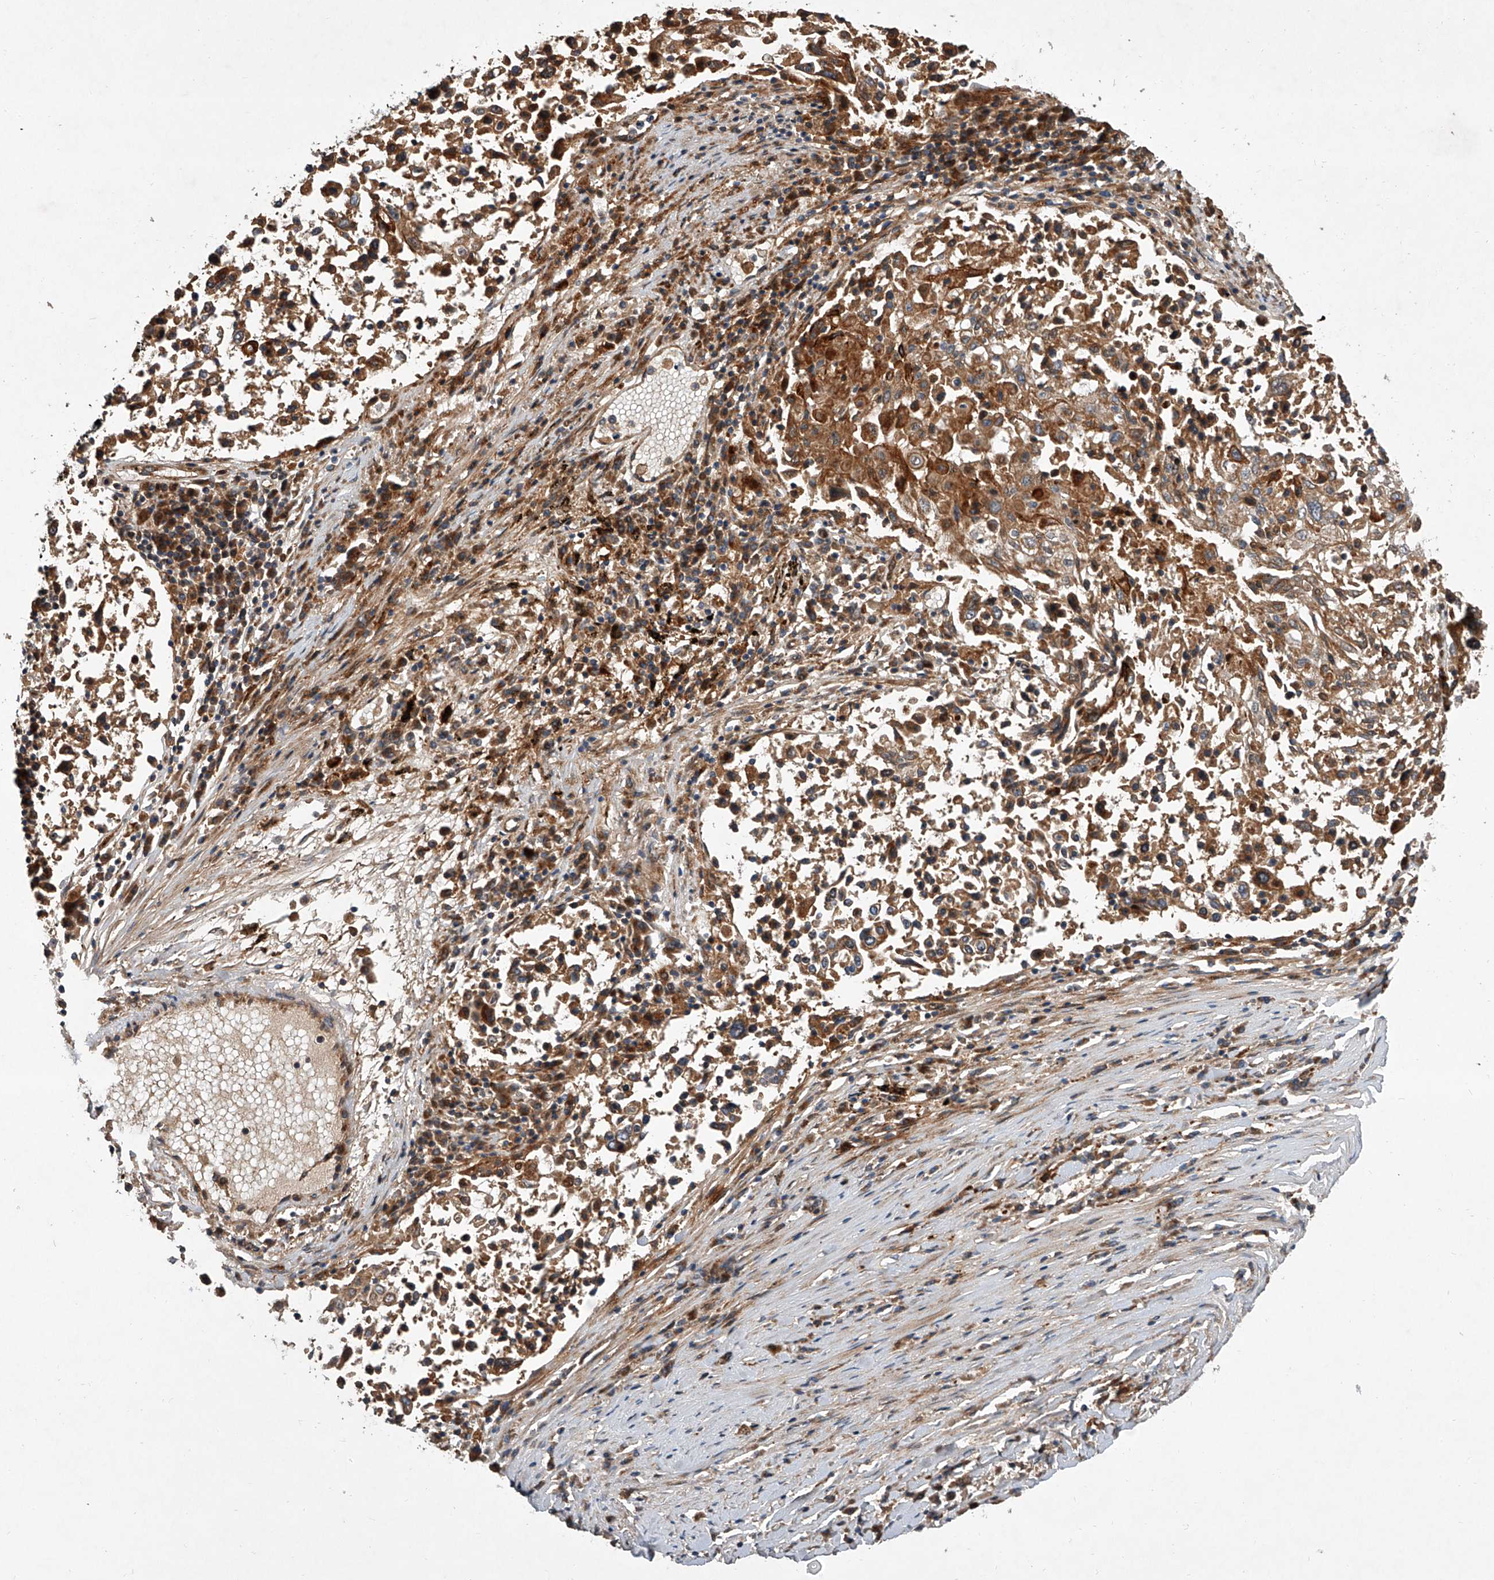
{"staining": {"intensity": "moderate", "quantity": ">75%", "location": "cytoplasmic/membranous"}, "tissue": "lung cancer", "cell_type": "Tumor cells", "image_type": "cancer", "snomed": [{"axis": "morphology", "description": "Squamous cell carcinoma, NOS"}, {"axis": "topography", "description": "Lung"}], "caption": "Human squamous cell carcinoma (lung) stained with a protein marker displays moderate staining in tumor cells.", "gene": "USP47", "patient": {"sex": "male", "age": 65}}